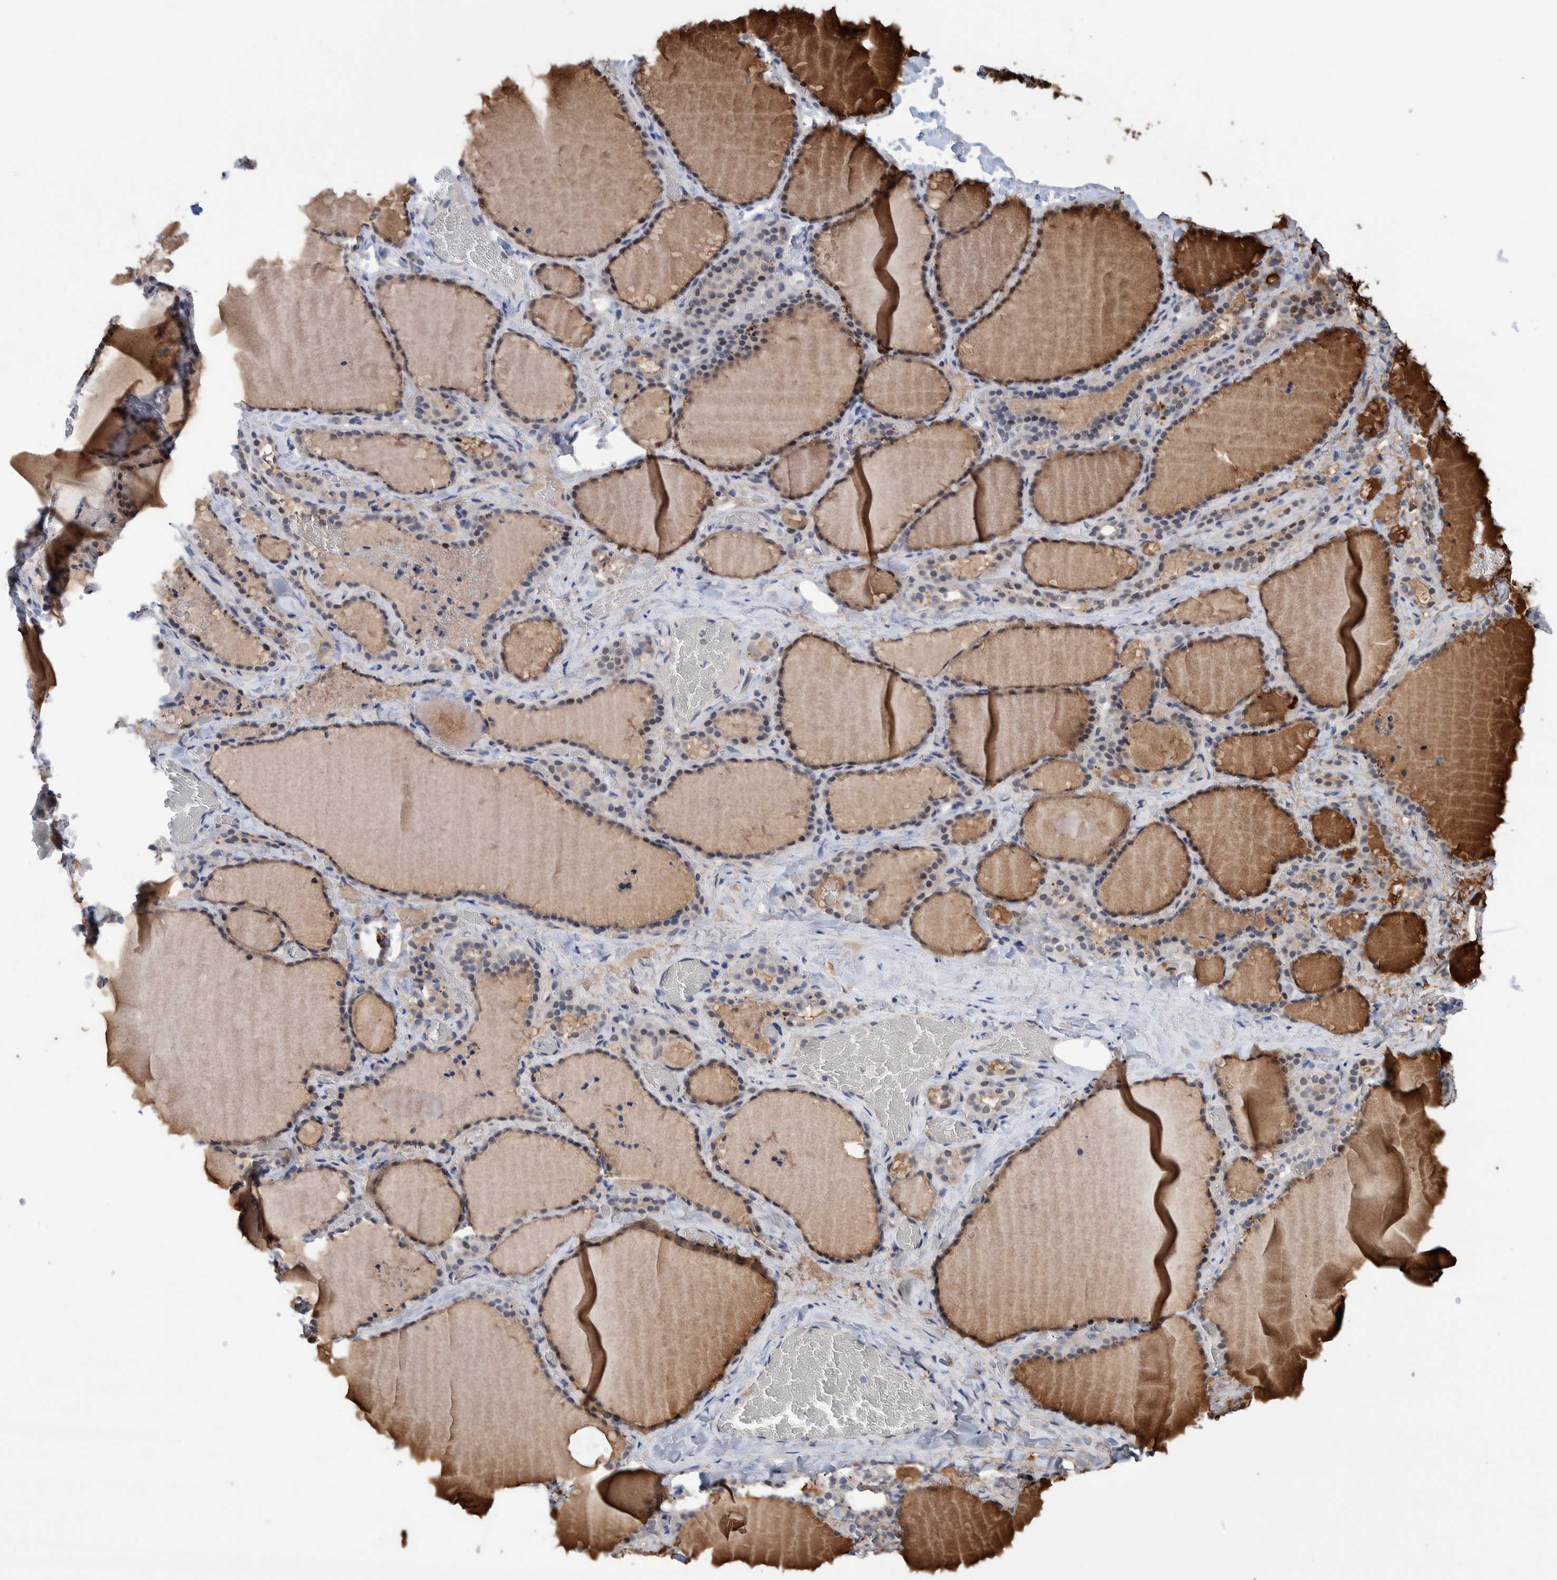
{"staining": {"intensity": "moderate", "quantity": ">75%", "location": "cytoplasmic/membranous,nuclear"}, "tissue": "thyroid gland", "cell_type": "Glandular cells", "image_type": "normal", "snomed": [{"axis": "morphology", "description": "Normal tissue, NOS"}, {"axis": "topography", "description": "Thyroid gland"}], "caption": "Thyroid gland stained for a protein (brown) reveals moderate cytoplasmic/membranous,nuclear positive positivity in approximately >75% of glandular cells.", "gene": "PFAS", "patient": {"sex": "female", "age": 22}}